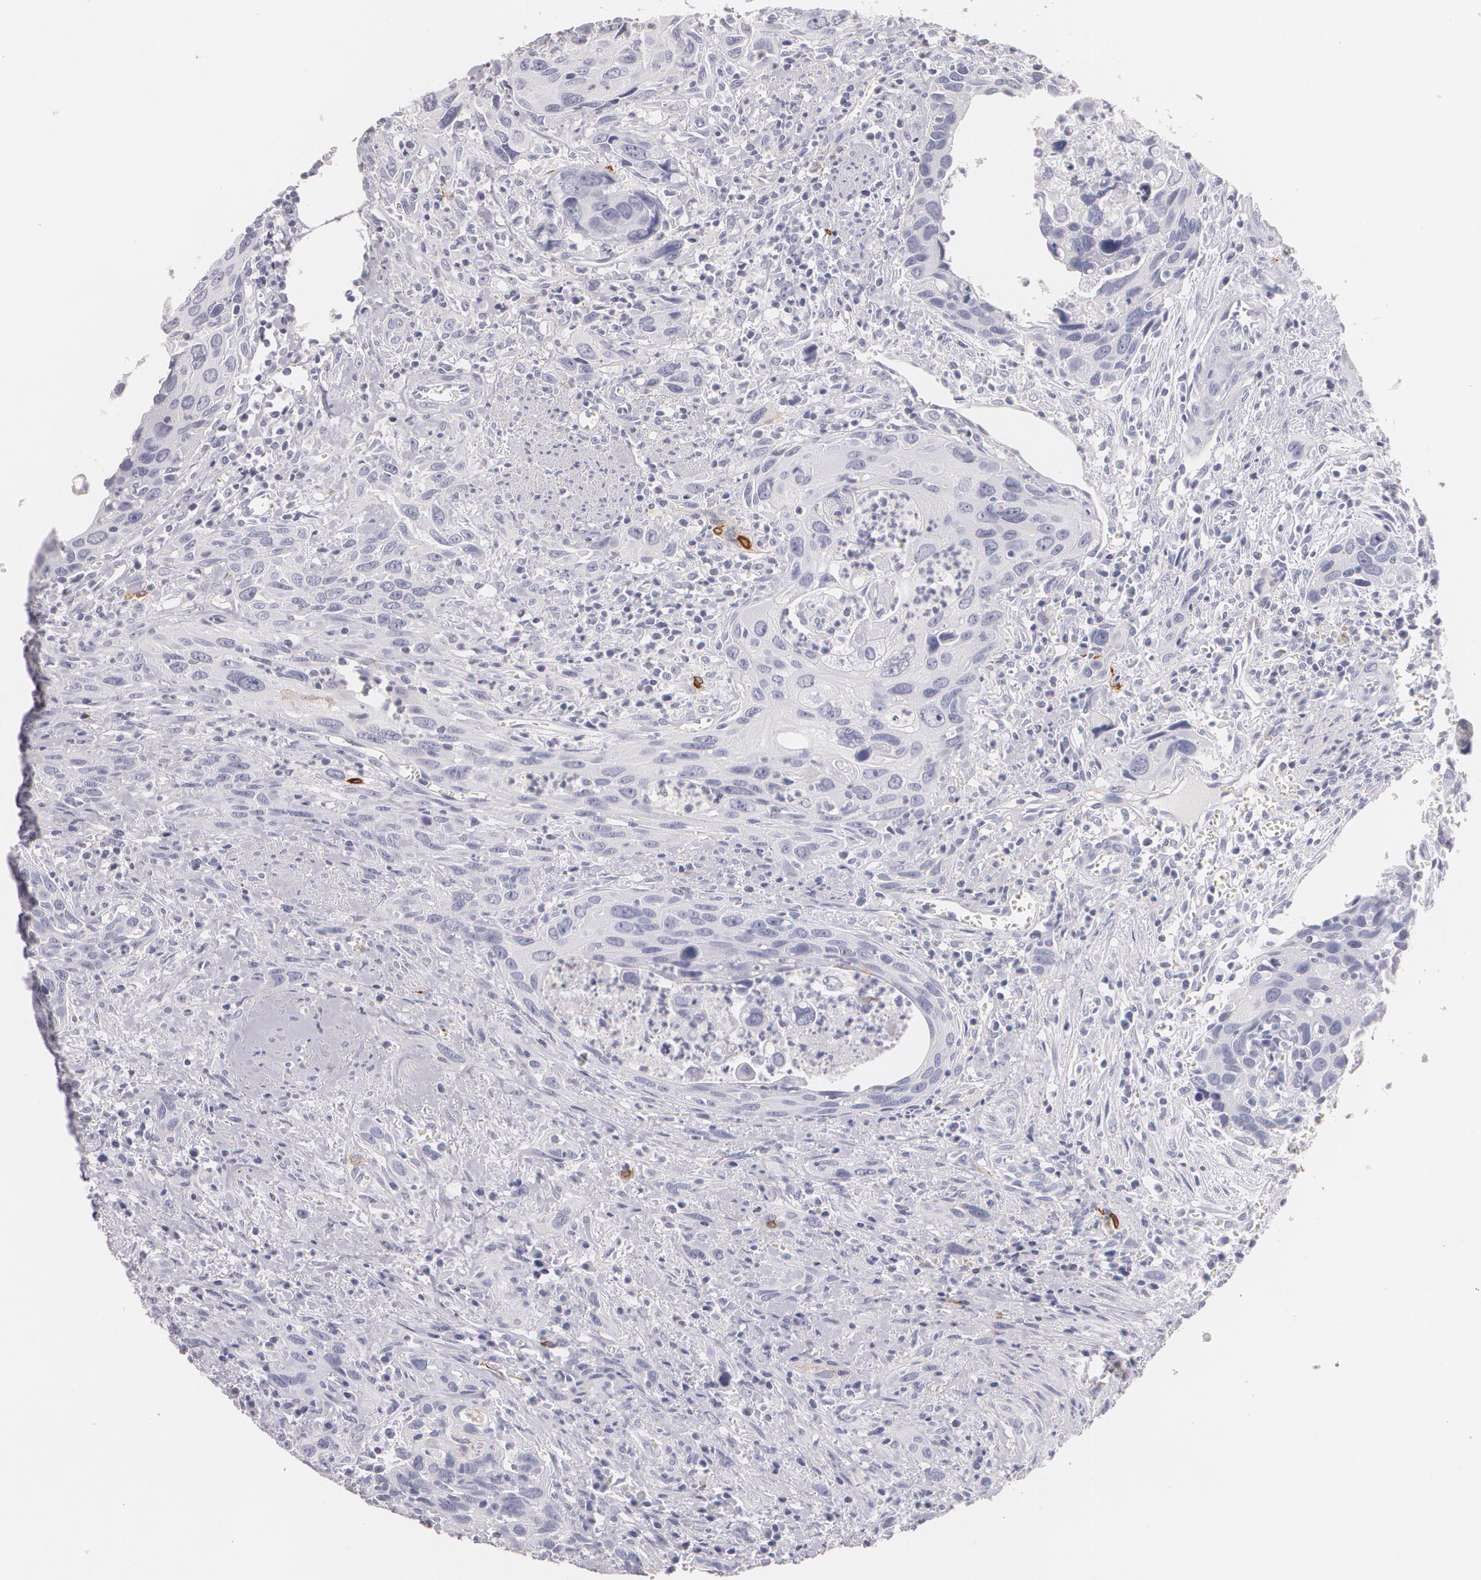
{"staining": {"intensity": "negative", "quantity": "none", "location": "none"}, "tissue": "urothelial cancer", "cell_type": "Tumor cells", "image_type": "cancer", "snomed": [{"axis": "morphology", "description": "Urothelial carcinoma, High grade"}, {"axis": "topography", "description": "Urinary bladder"}], "caption": "The immunohistochemistry image has no significant positivity in tumor cells of urothelial cancer tissue.", "gene": "NGFR", "patient": {"sex": "male", "age": 71}}